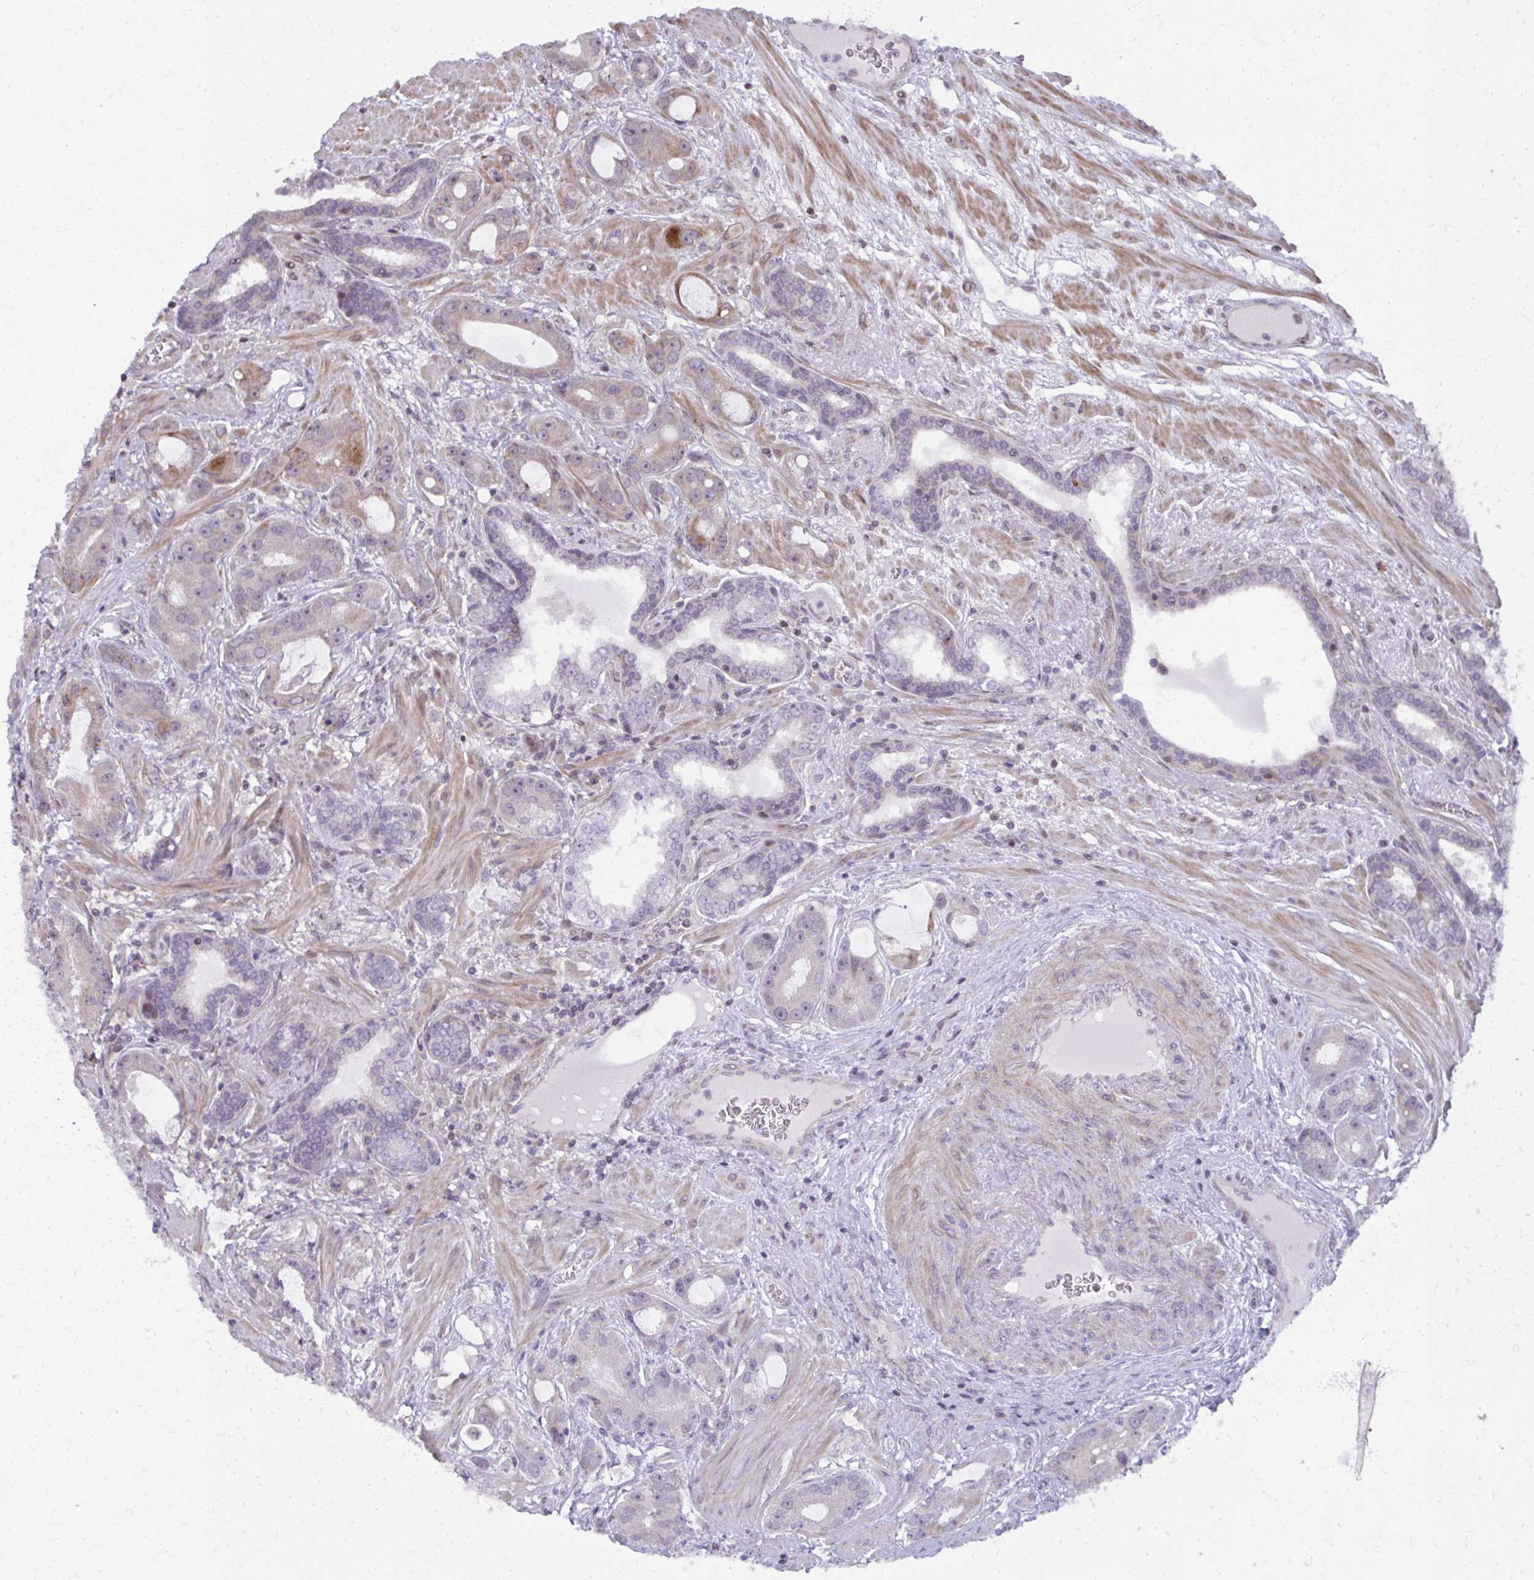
{"staining": {"intensity": "weak", "quantity": "<25%", "location": "cytoplasmic/membranous,nuclear"}, "tissue": "prostate cancer", "cell_type": "Tumor cells", "image_type": "cancer", "snomed": [{"axis": "morphology", "description": "Adenocarcinoma, High grade"}, {"axis": "topography", "description": "Prostate"}], "caption": "Tumor cells show no significant expression in prostate cancer (adenocarcinoma (high-grade)).", "gene": "MAF1", "patient": {"sex": "male", "age": 65}}